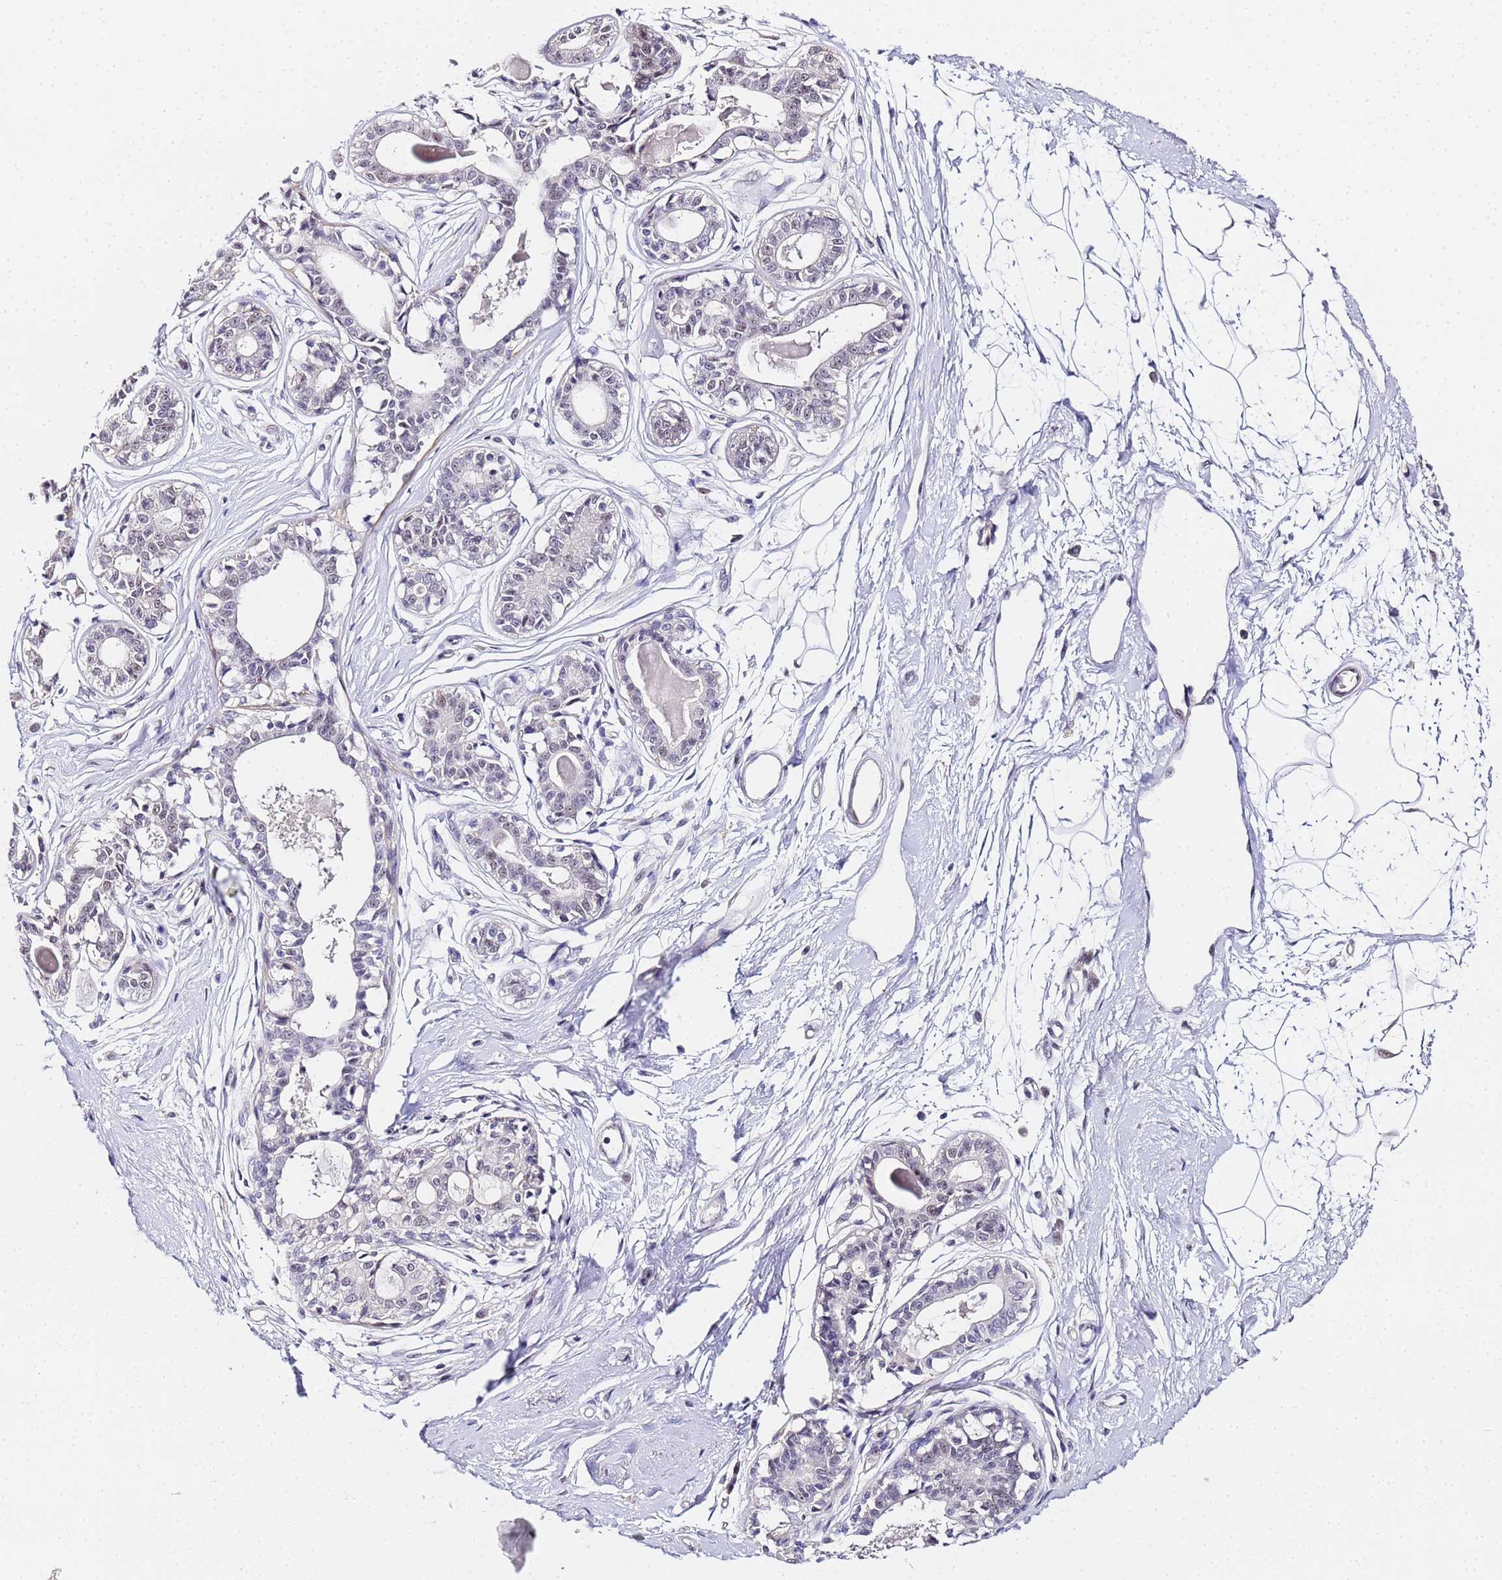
{"staining": {"intensity": "negative", "quantity": "none", "location": "none"}, "tissue": "breast", "cell_type": "Adipocytes", "image_type": "normal", "snomed": [{"axis": "morphology", "description": "Normal tissue, NOS"}, {"axis": "topography", "description": "Breast"}], "caption": "This is an immunohistochemistry (IHC) micrograph of benign human breast. There is no staining in adipocytes.", "gene": "LSM3", "patient": {"sex": "female", "age": 45}}